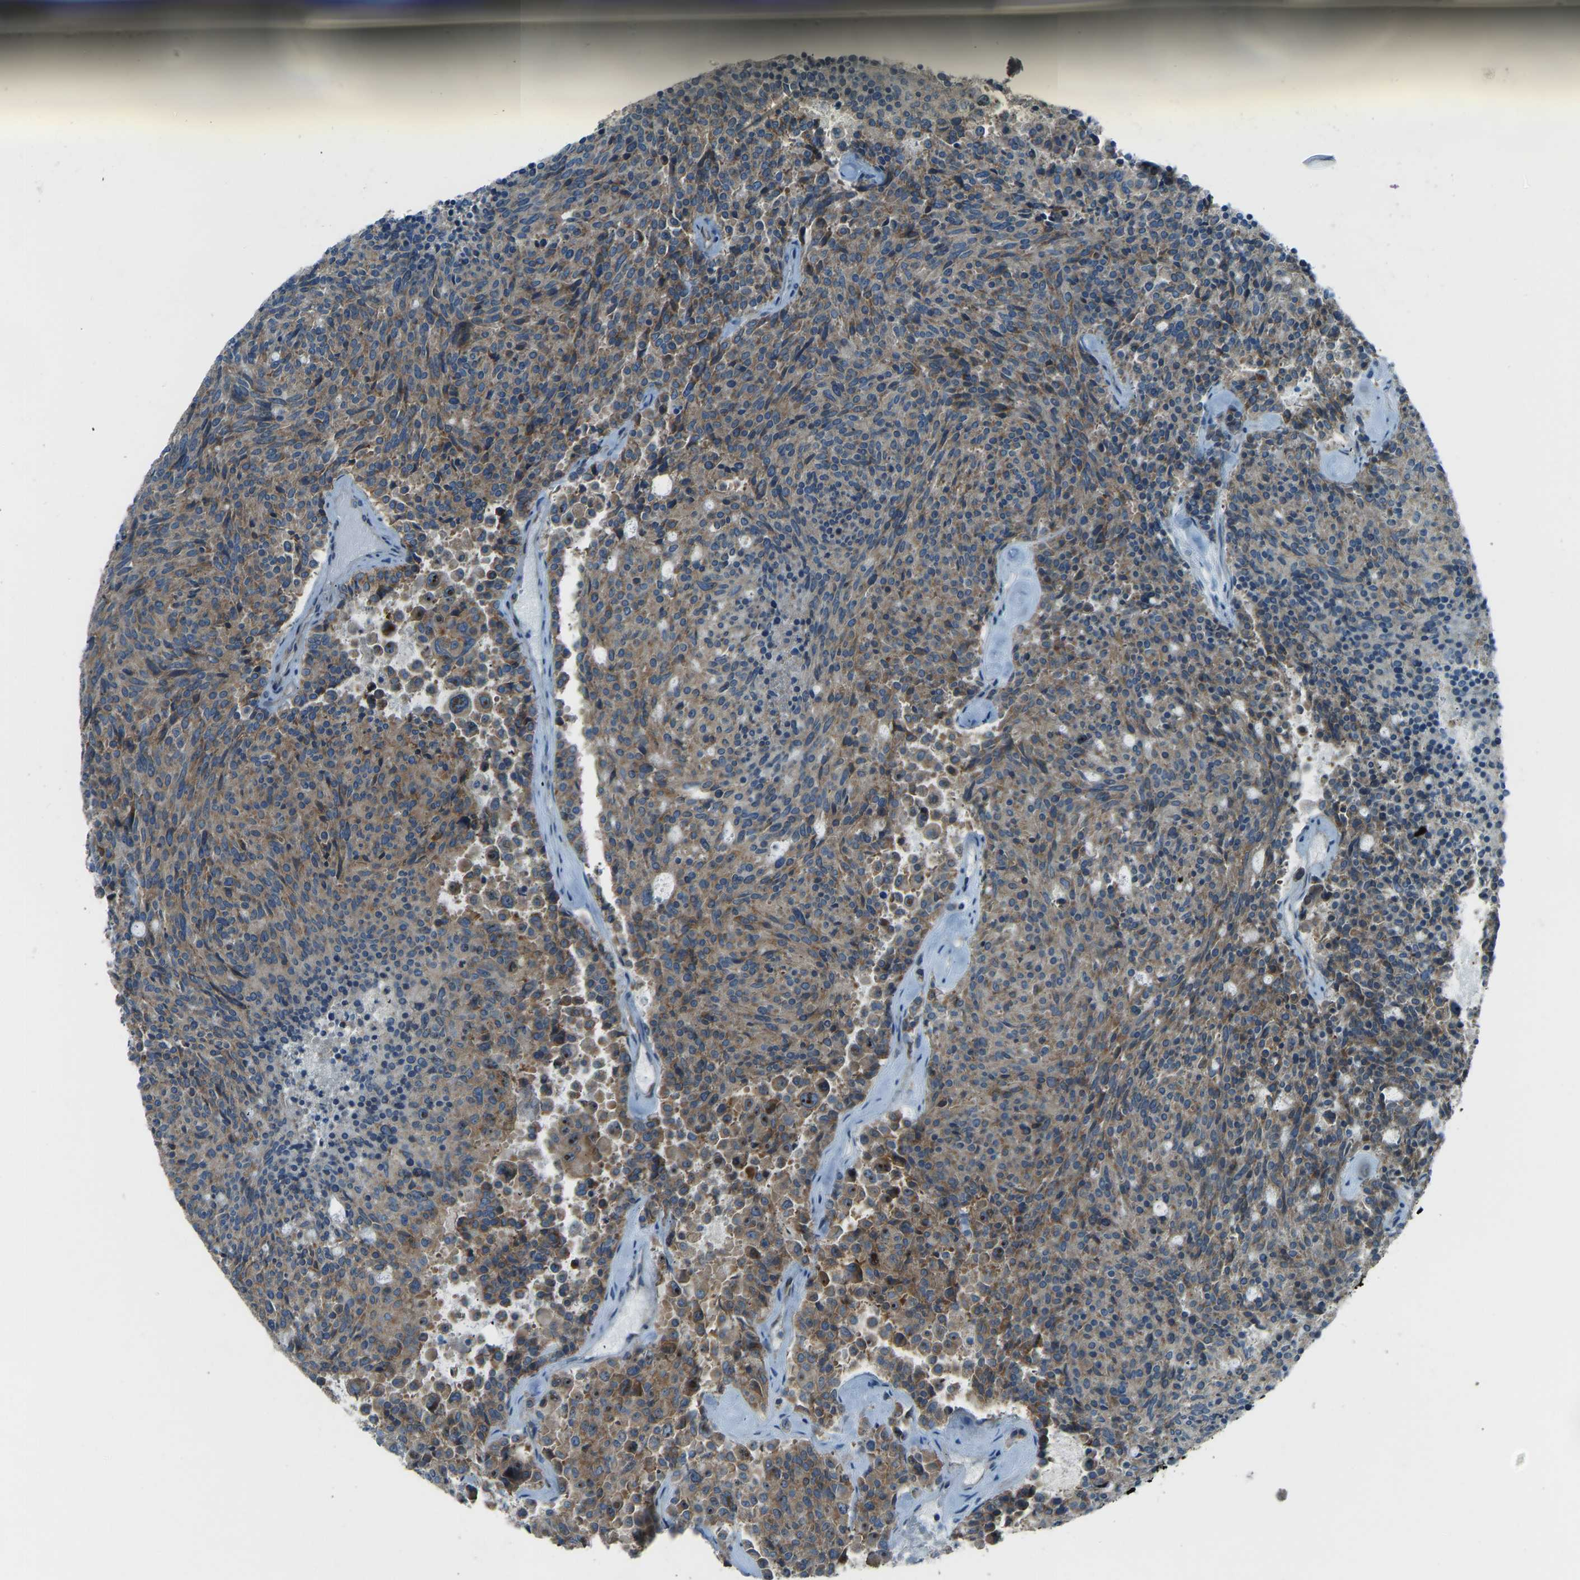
{"staining": {"intensity": "moderate", "quantity": ">75%", "location": "cytoplasmic/membranous"}, "tissue": "carcinoid", "cell_type": "Tumor cells", "image_type": "cancer", "snomed": [{"axis": "morphology", "description": "Carcinoid, malignant, NOS"}, {"axis": "topography", "description": "Pancreas"}], "caption": "A high-resolution micrograph shows immunohistochemistry staining of malignant carcinoid, which demonstrates moderate cytoplasmic/membranous positivity in about >75% of tumor cells. Using DAB (brown) and hematoxylin (blue) stains, captured at high magnification using brightfield microscopy.", "gene": "STAU2", "patient": {"sex": "female", "age": 54}}